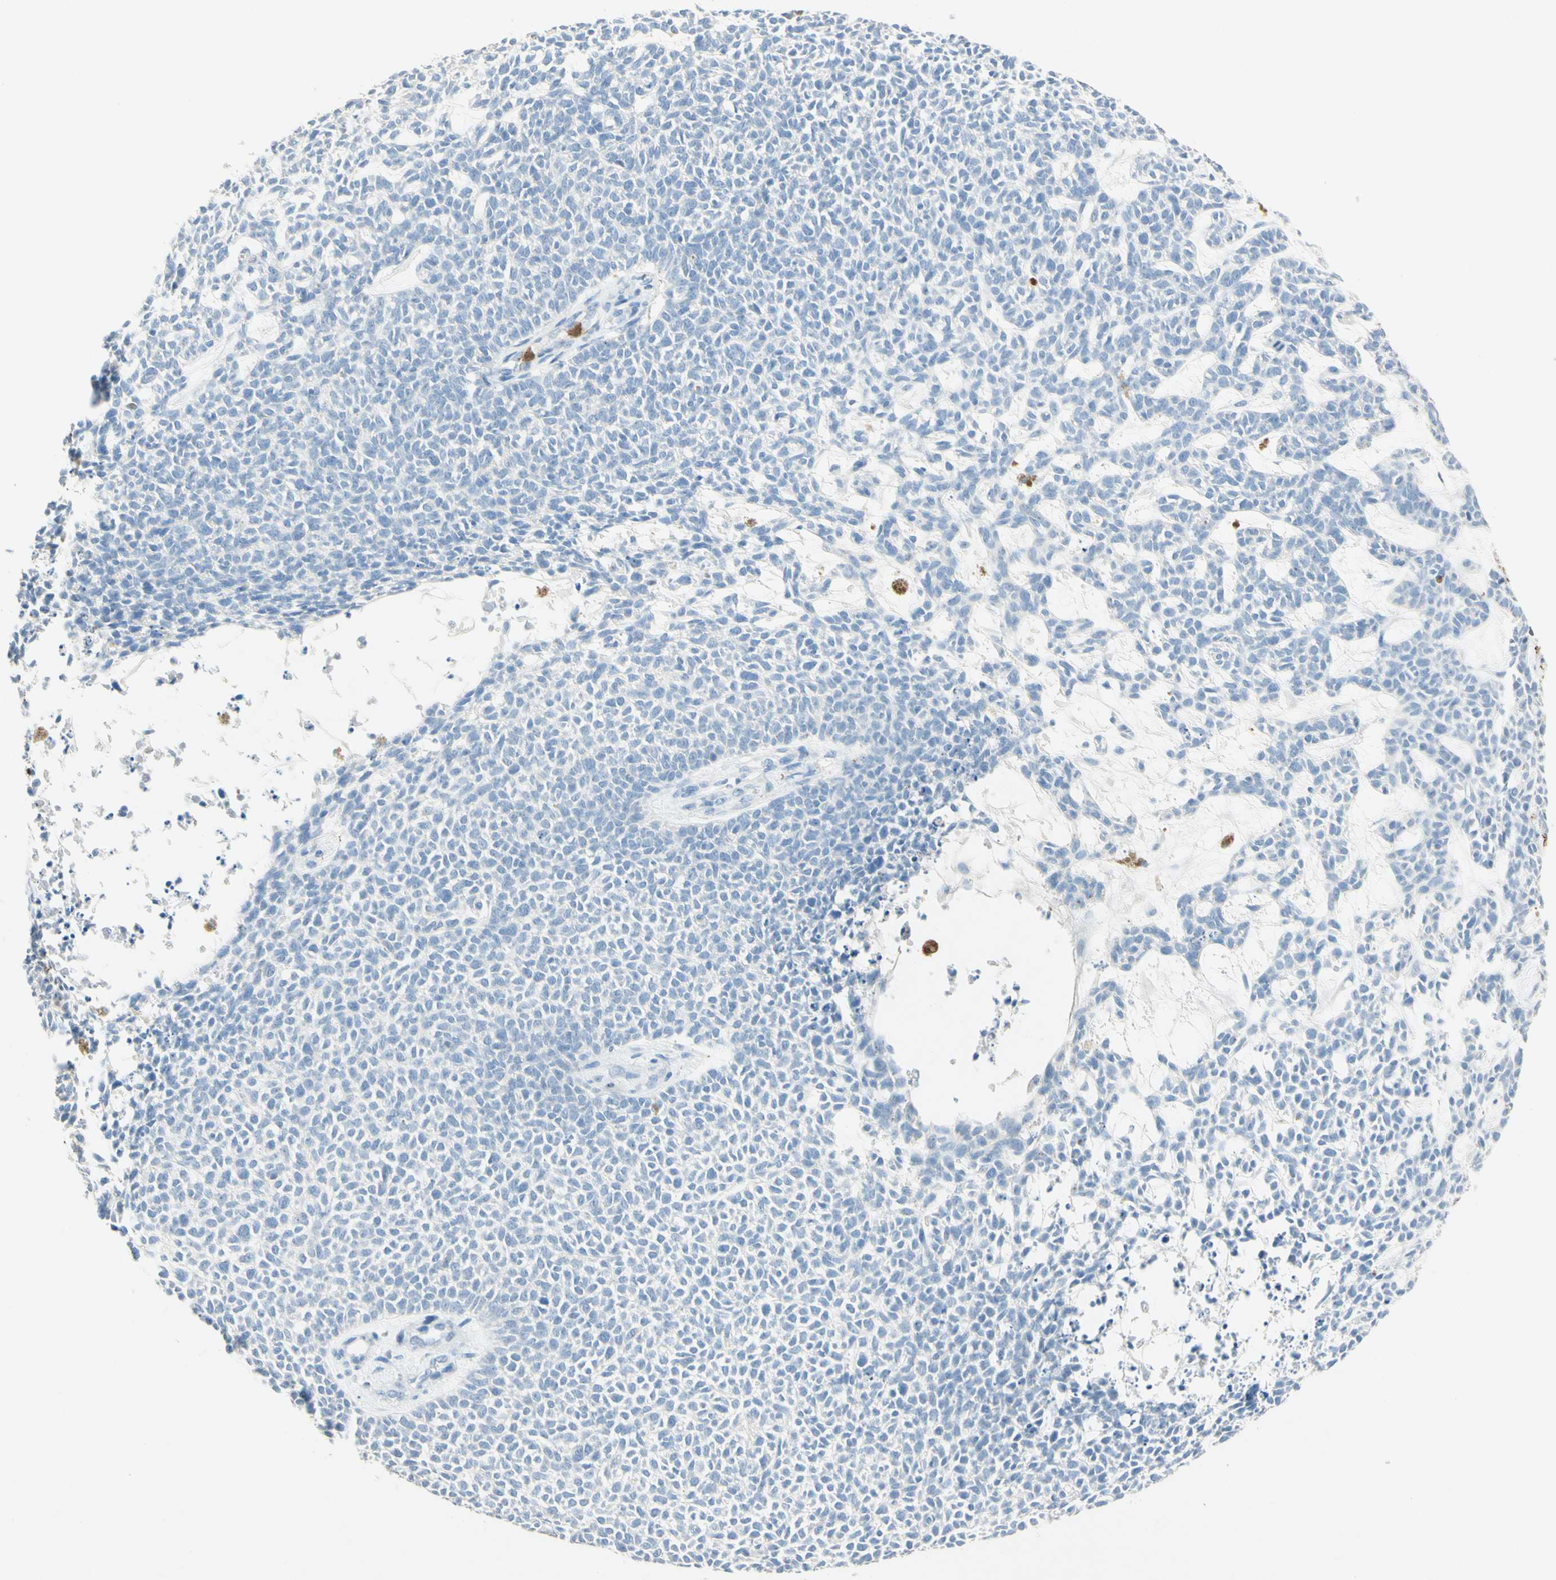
{"staining": {"intensity": "negative", "quantity": "none", "location": "none"}, "tissue": "skin cancer", "cell_type": "Tumor cells", "image_type": "cancer", "snomed": [{"axis": "morphology", "description": "Basal cell carcinoma"}, {"axis": "topography", "description": "Skin"}], "caption": "DAB (3,3'-diaminobenzidine) immunohistochemical staining of human skin cancer exhibits no significant staining in tumor cells. (Immunohistochemistry (ihc), brightfield microscopy, high magnification).", "gene": "NFKBIZ", "patient": {"sex": "female", "age": 84}}